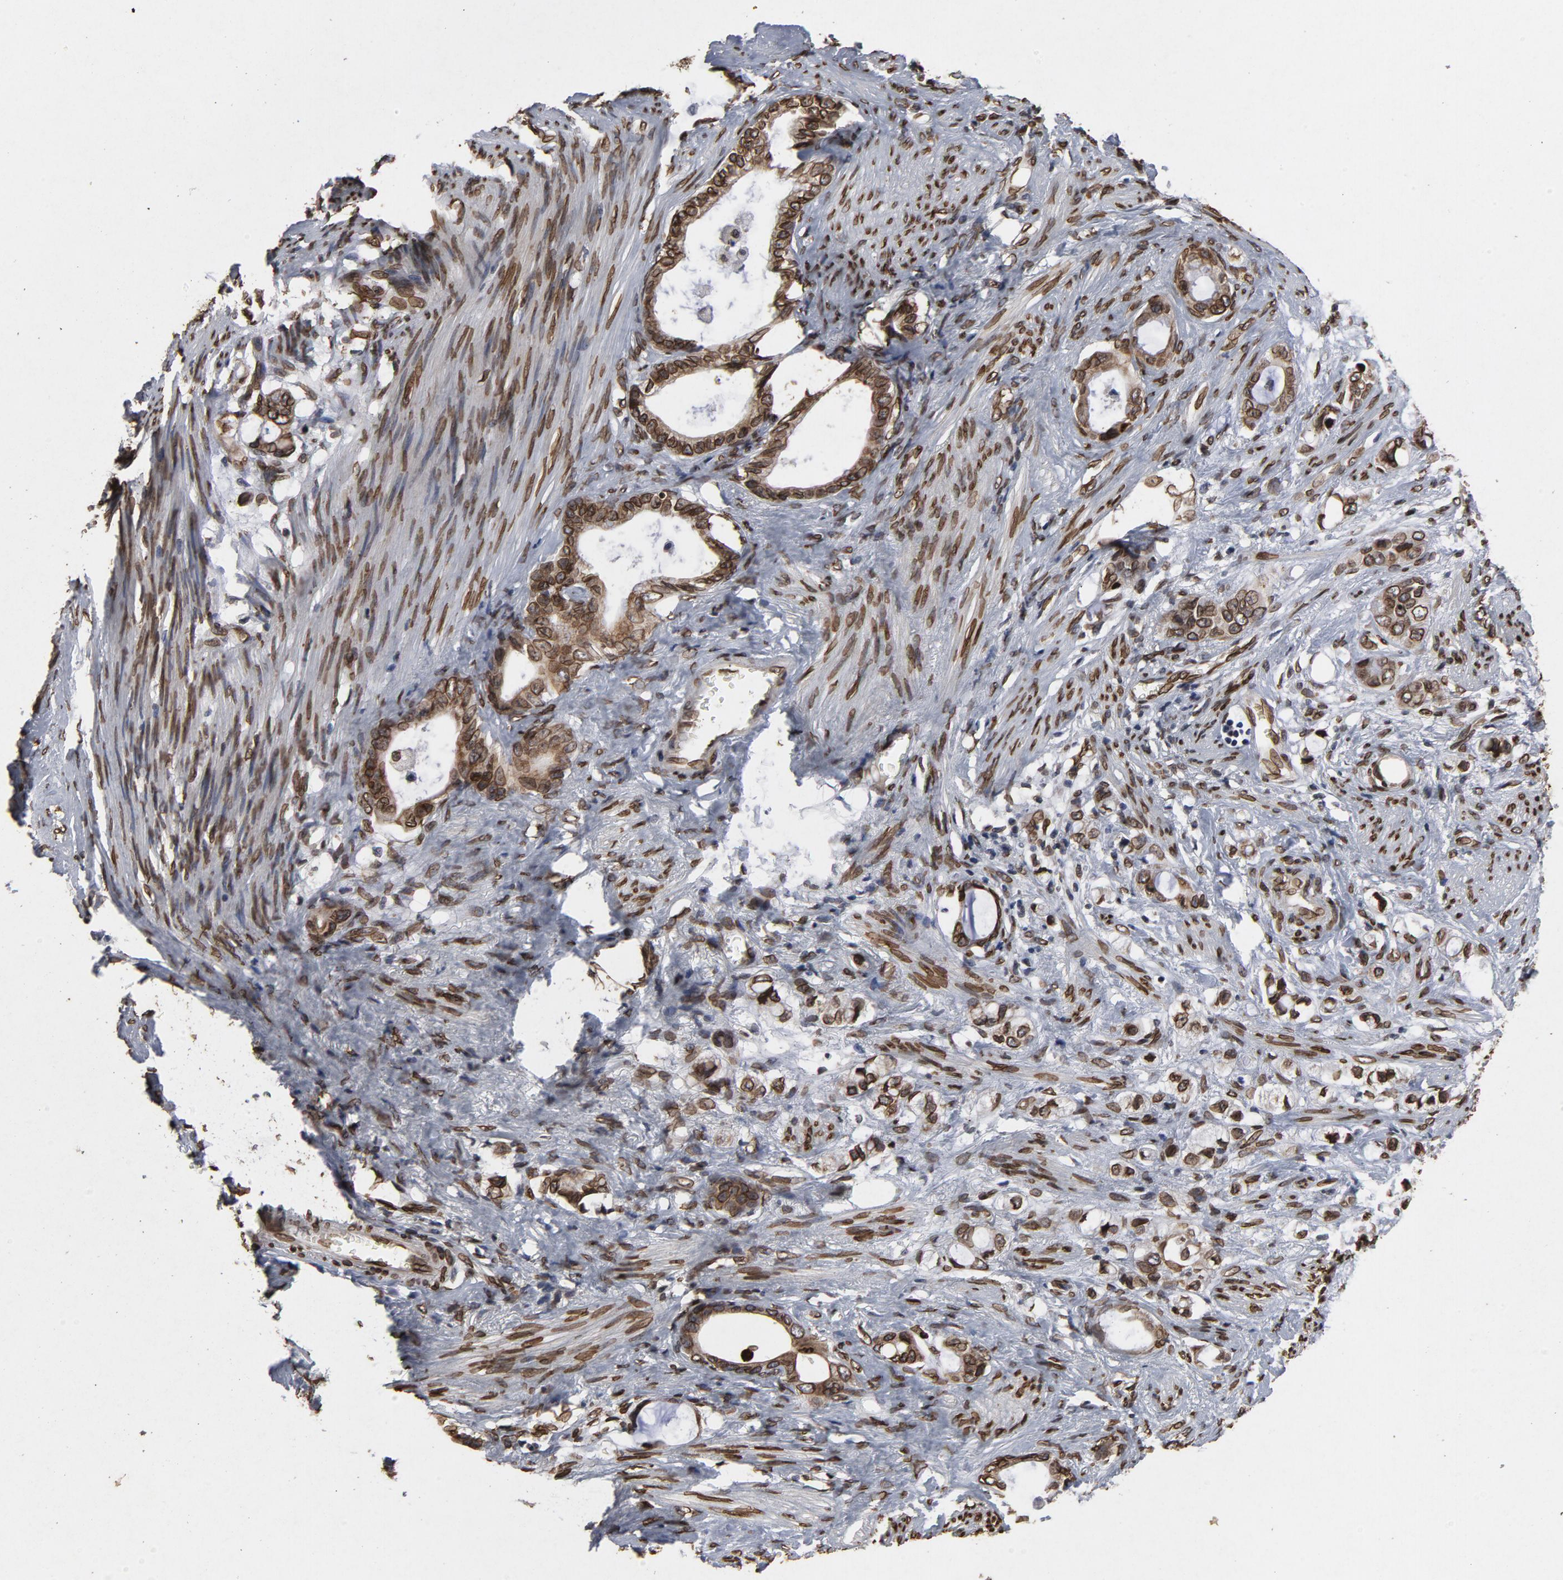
{"staining": {"intensity": "strong", "quantity": ">75%", "location": "cytoplasmic/membranous,nuclear"}, "tissue": "stomach cancer", "cell_type": "Tumor cells", "image_type": "cancer", "snomed": [{"axis": "morphology", "description": "Adenocarcinoma, NOS"}, {"axis": "topography", "description": "Stomach"}], "caption": "Stomach cancer (adenocarcinoma) tissue exhibits strong cytoplasmic/membranous and nuclear positivity in about >75% of tumor cells, visualized by immunohistochemistry. The staining was performed using DAB to visualize the protein expression in brown, while the nuclei were stained in blue with hematoxylin (Magnification: 20x).", "gene": "LMNA", "patient": {"sex": "female", "age": 75}}